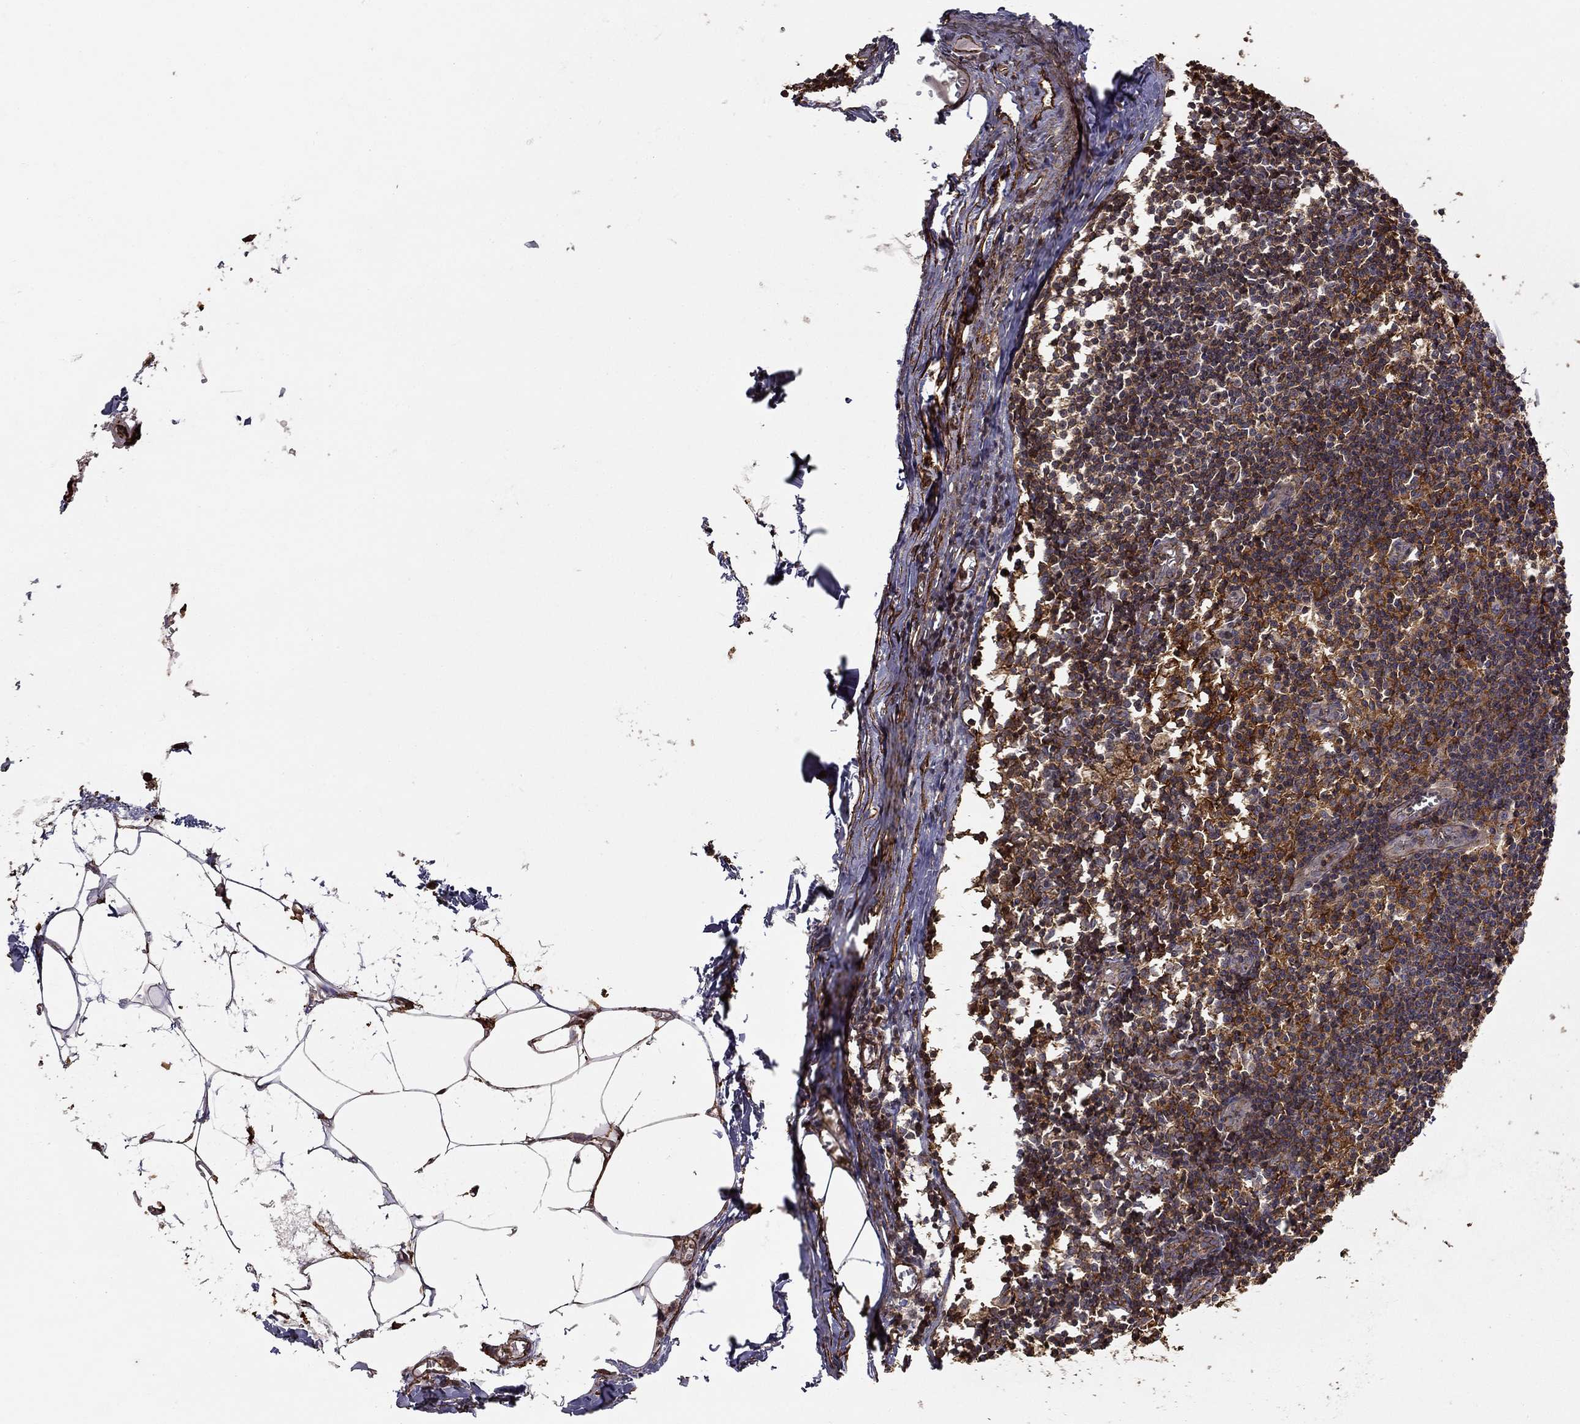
{"staining": {"intensity": "strong", "quantity": ">75%", "location": "cytoplasmic/membranous"}, "tissue": "lymph node", "cell_type": "Non-germinal center cells", "image_type": "normal", "snomed": [{"axis": "morphology", "description": "Normal tissue, NOS"}, {"axis": "topography", "description": "Lymph node"}], "caption": "Lymph node stained with immunohistochemistry (IHC) reveals strong cytoplasmic/membranous staining in approximately >75% of non-germinal center cells.", "gene": "ADM", "patient": {"sex": "male", "age": 59}}